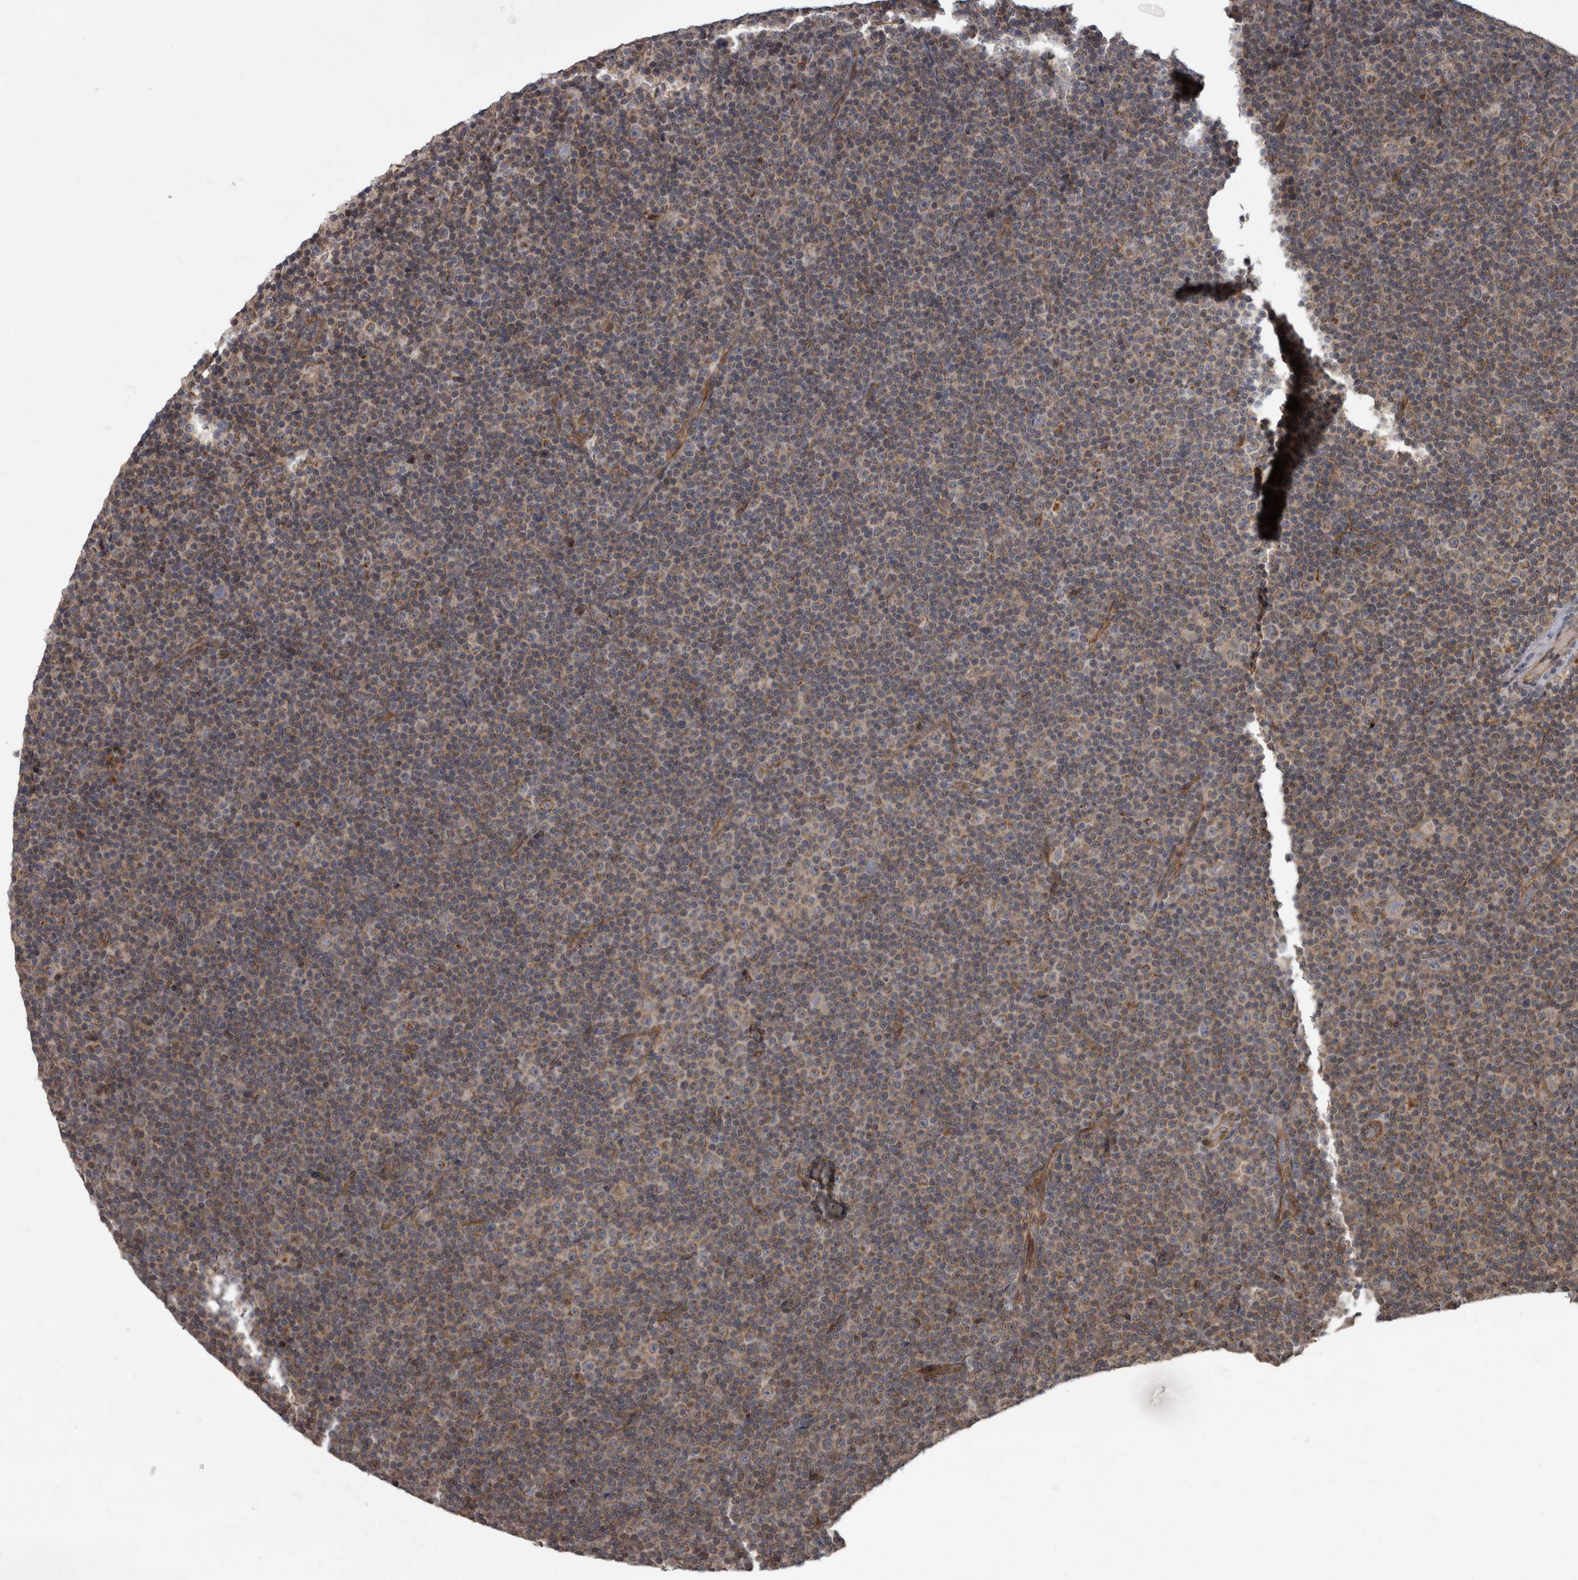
{"staining": {"intensity": "weak", "quantity": "<25%", "location": "cytoplasmic/membranous"}, "tissue": "lymphoma", "cell_type": "Tumor cells", "image_type": "cancer", "snomed": [{"axis": "morphology", "description": "Malignant lymphoma, non-Hodgkin's type, Low grade"}, {"axis": "topography", "description": "Lymph node"}], "caption": "This is an immunohistochemistry (IHC) histopathology image of human lymphoma. There is no positivity in tumor cells.", "gene": "VEGFD", "patient": {"sex": "female", "age": 67}}